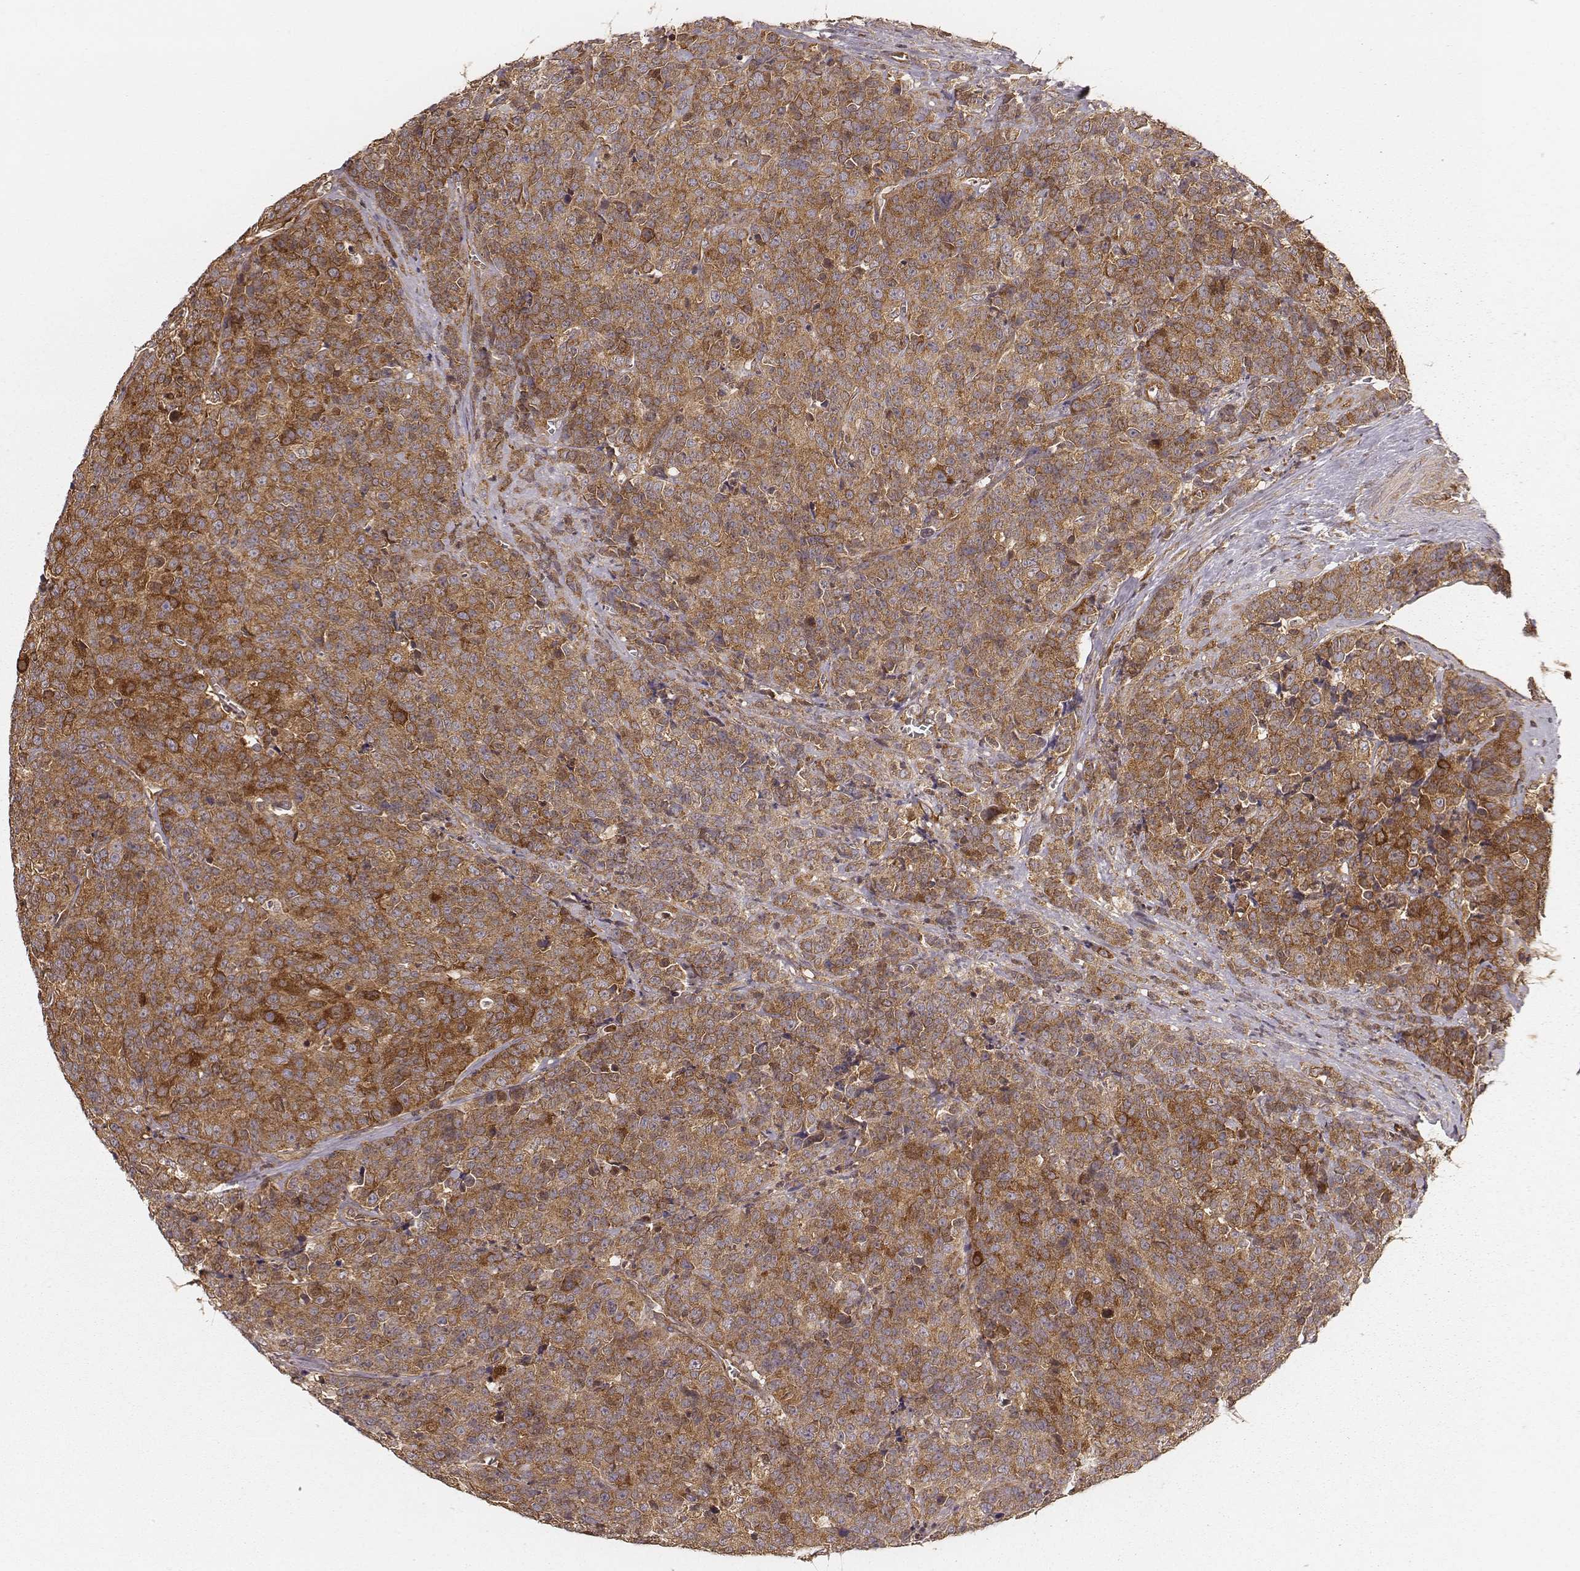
{"staining": {"intensity": "moderate", "quantity": ">75%", "location": "cytoplasmic/membranous"}, "tissue": "prostate cancer", "cell_type": "Tumor cells", "image_type": "cancer", "snomed": [{"axis": "morphology", "description": "Adenocarcinoma, NOS"}, {"axis": "topography", "description": "Prostate"}], "caption": "Immunohistochemistry (IHC) photomicrograph of human prostate adenocarcinoma stained for a protein (brown), which displays medium levels of moderate cytoplasmic/membranous staining in approximately >75% of tumor cells.", "gene": "CARS1", "patient": {"sex": "male", "age": 67}}